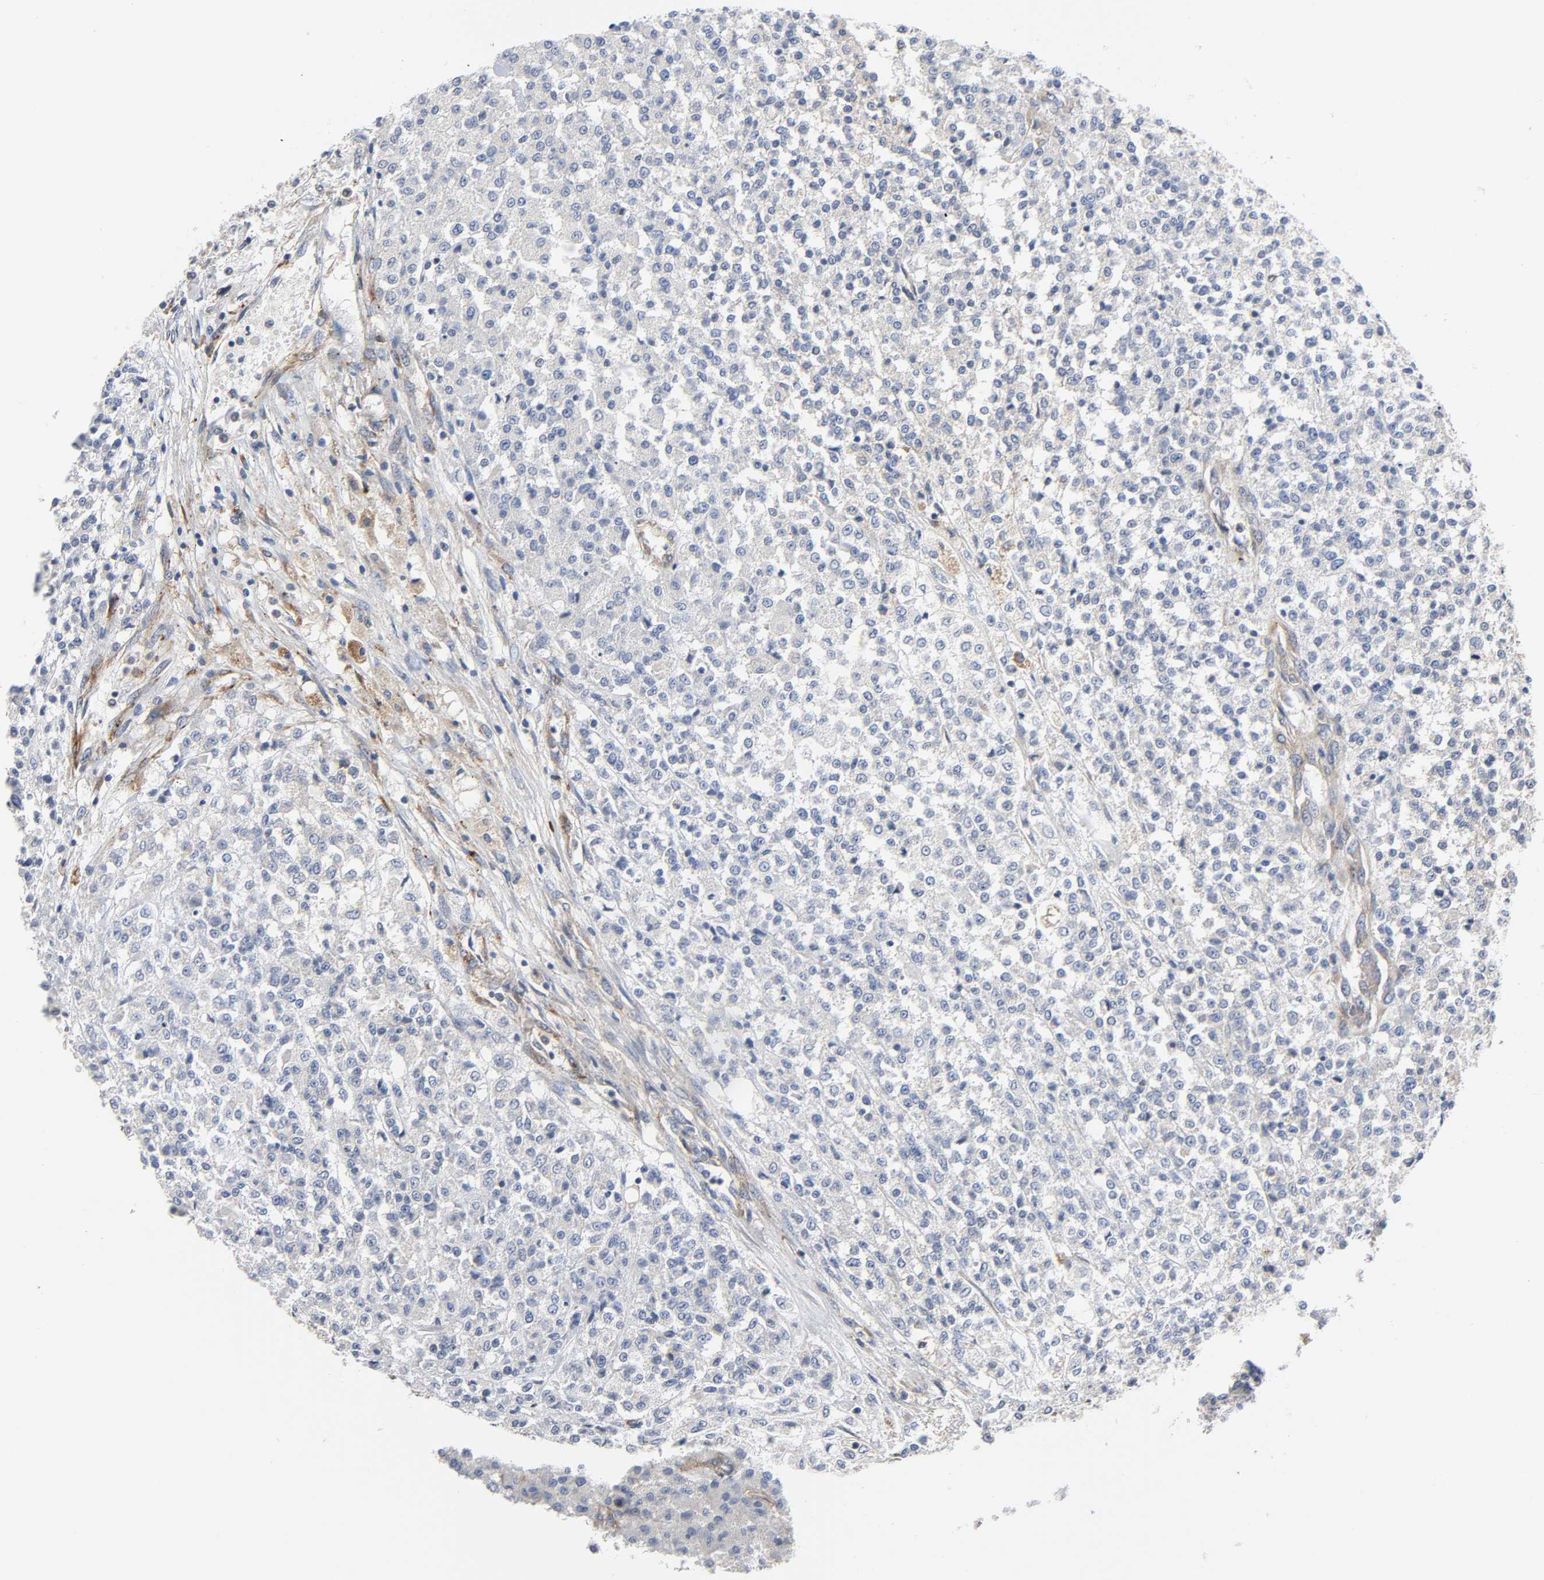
{"staining": {"intensity": "negative", "quantity": "none", "location": "none"}, "tissue": "testis cancer", "cell_type": "Tumor cells", "image_type": "cancer", "snomed": [{"axis": "morphology", "description": "Seminoma, NOS"}, {"axis": "topography", "description": "Testis"}], "caption": "DAB immunohistochemical staining of human testis cancer demonstrates no significant expression in tumor cells.", "gene": "ARHGAP1", "patient": {"sex": "male", "age": 59}}